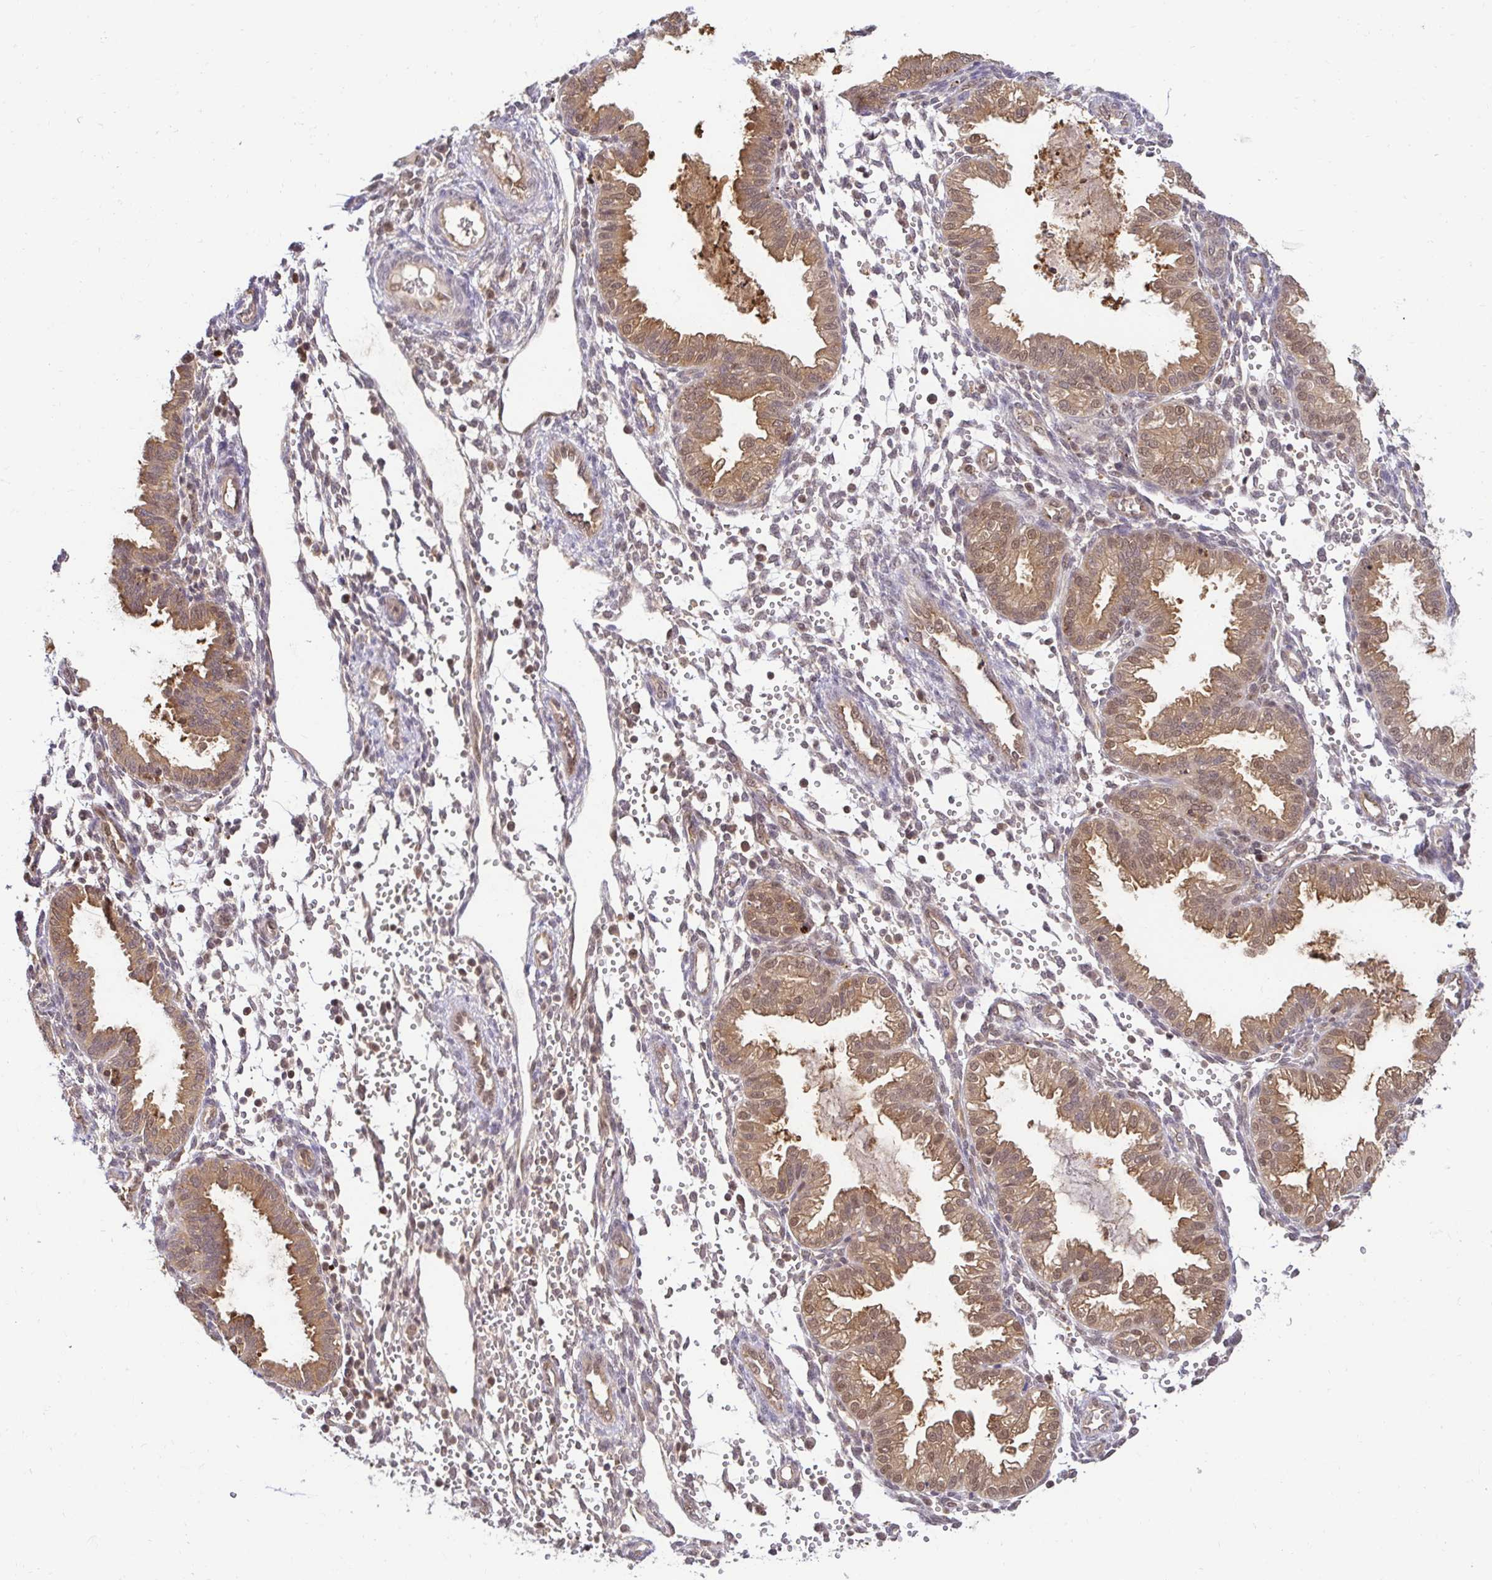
{"staining": {"intensity": "moderate", "quantity": "<25%", "location": "nuclear"}, "tissue": "endometrium", "cell_type": "Cells in endometrial stroma", "image_type": "normal", "snomed": [{"axis": "morphology", "description": "Normal tissue, NOS"}, {"axis": "topography", "description": "Endometrium"}], "caption": "The immunohistochemical stain labels moderate nuclear expression in cells in endometrial stroma of unremarkable endometrium. Nuclei are stained in blue.", "gene": "PSMA4", "patient": {"sex": "female", "age": 33}}